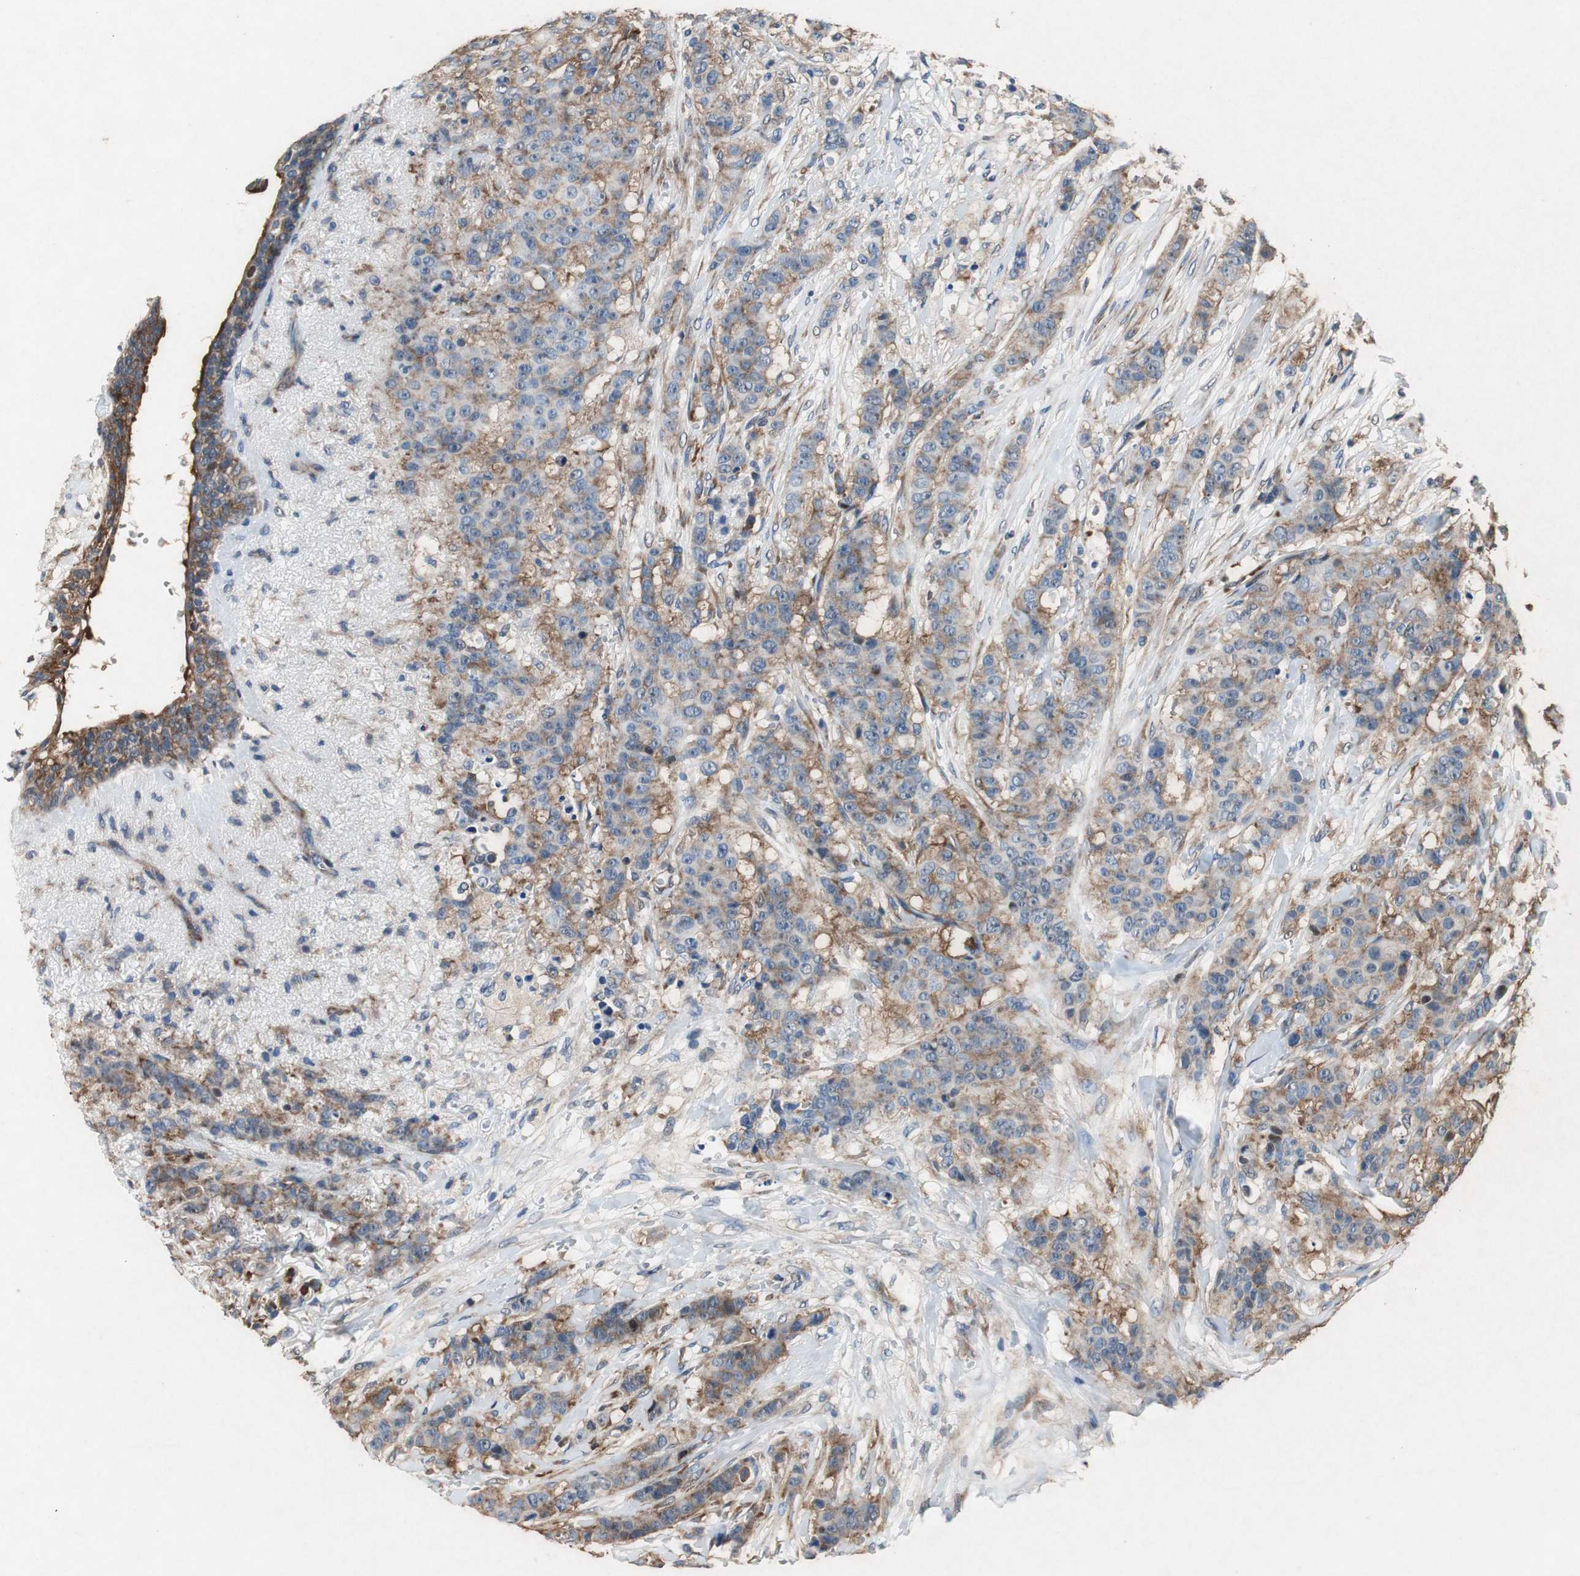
{"staining": {"intensity": "moderate", "quantity": ">75%", "location": "cytoplasmic/membranous"}, "tissue": "breast cancer", "cell_type": "Tumor cells", "image_type": "cancer", "snomed": [{"axis": "morphology", "description": "Duct carcinoma"}, {"axis": "topography", "description": "Breast"}], "caption": "Immunohistochemical staining of breast cancer shows medium levels of moderate cytoplasmic/membranous staining in approximately >75% of tumor cells.", "gene": "RPL35", "patient": {"sex": "female", "age": 40}}